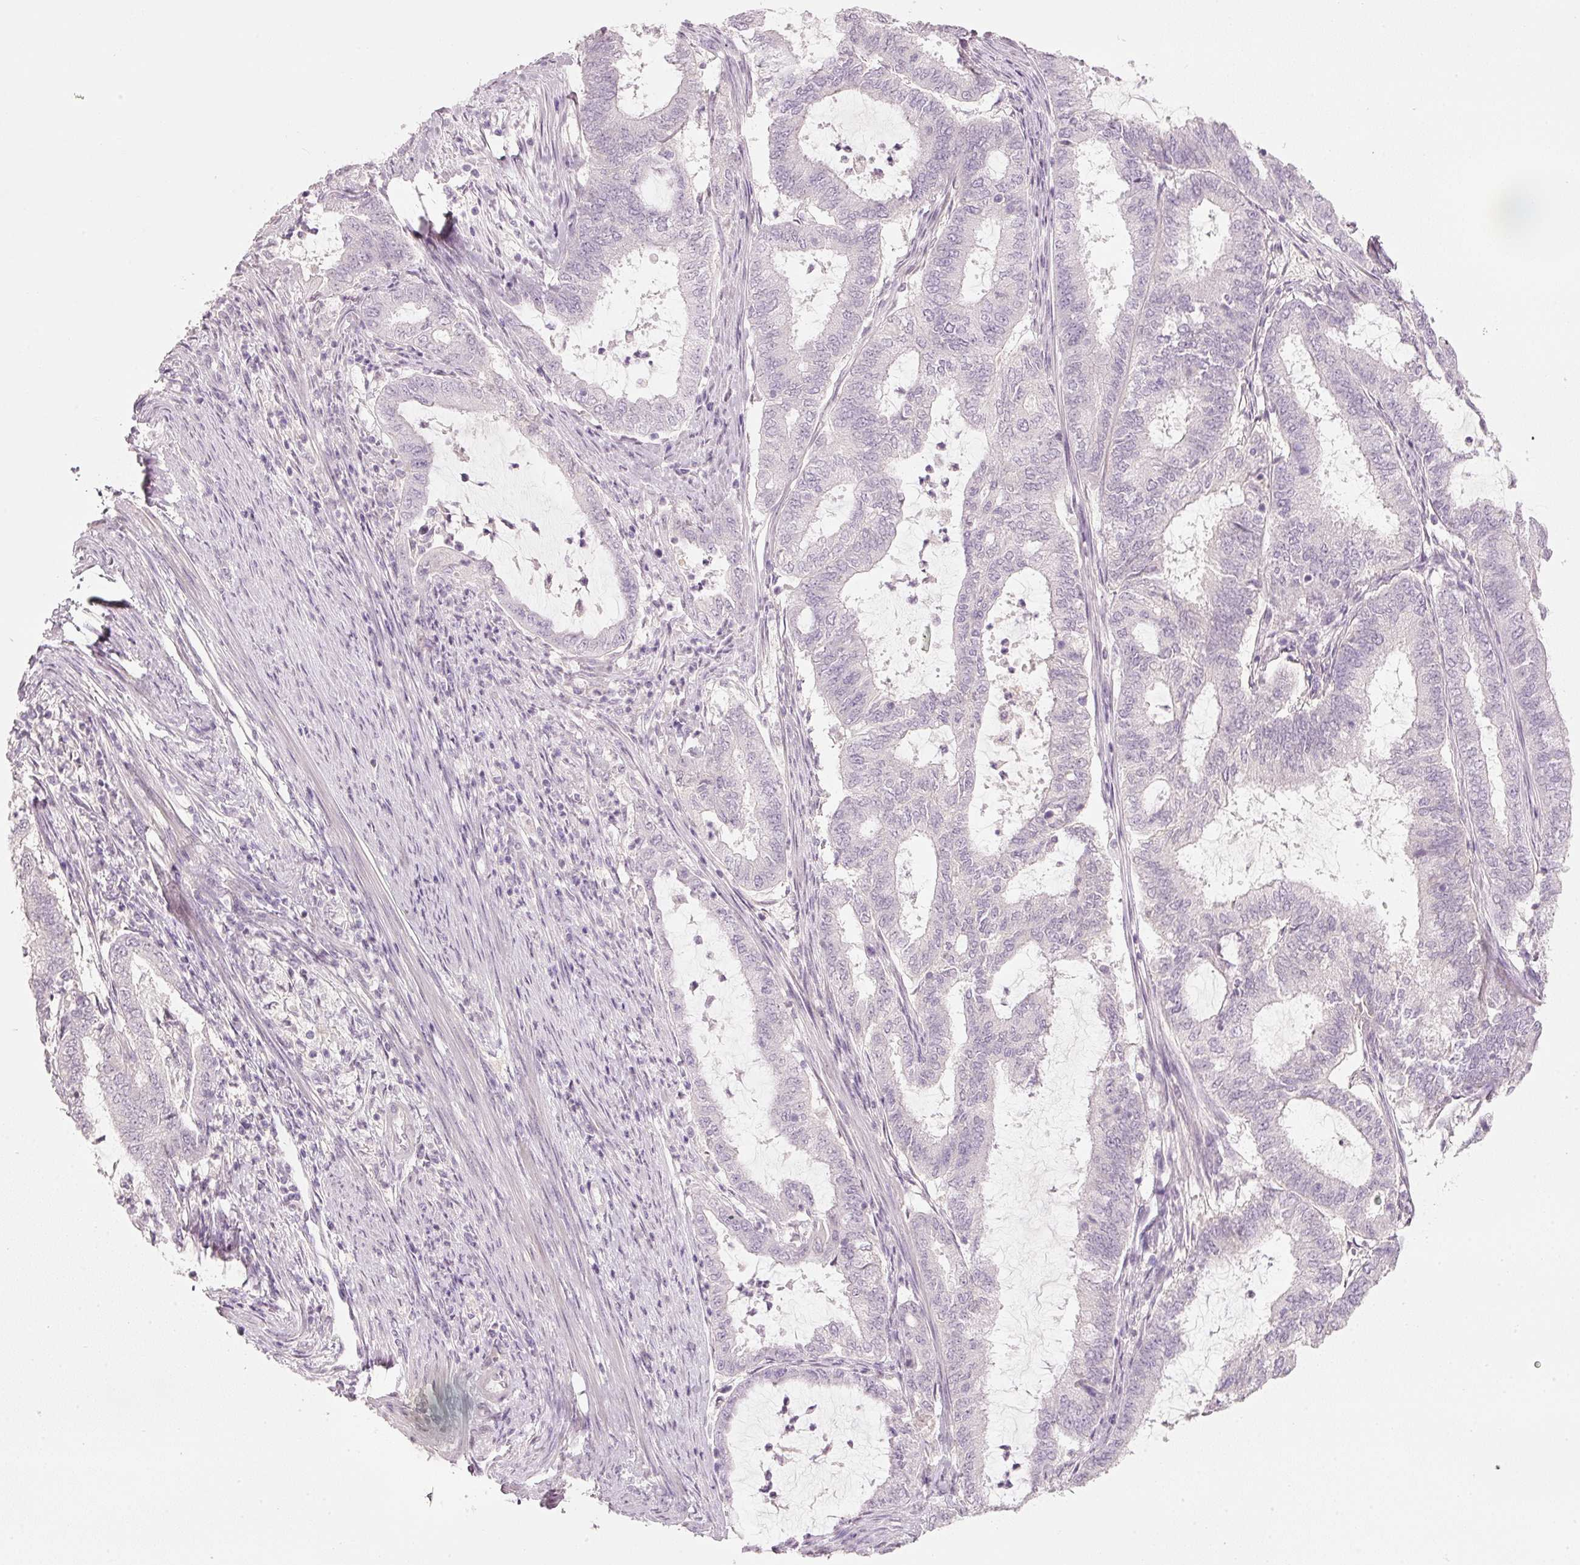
{"staining": {"intensity": "negative", "quantity": "none", "location": "none"}, "tissue": "endometrial cancer", "cell_type": "Tumor cells", "image_type": "cancer", "snomed": [{"axis": "morphology", "description": "Adenocarcinoma, NOS"}, {"axis": "topography", "description": "Endometrium"}], "caption": "This histopathology image is of endometrial cancer stained with immunohistochemistry to label a protein in brown with the nuclei are counter-stained blue. There is no staining in tumor cells.", "gene": "STEAP1", "patient": {"sex": "female", "age": 51}}